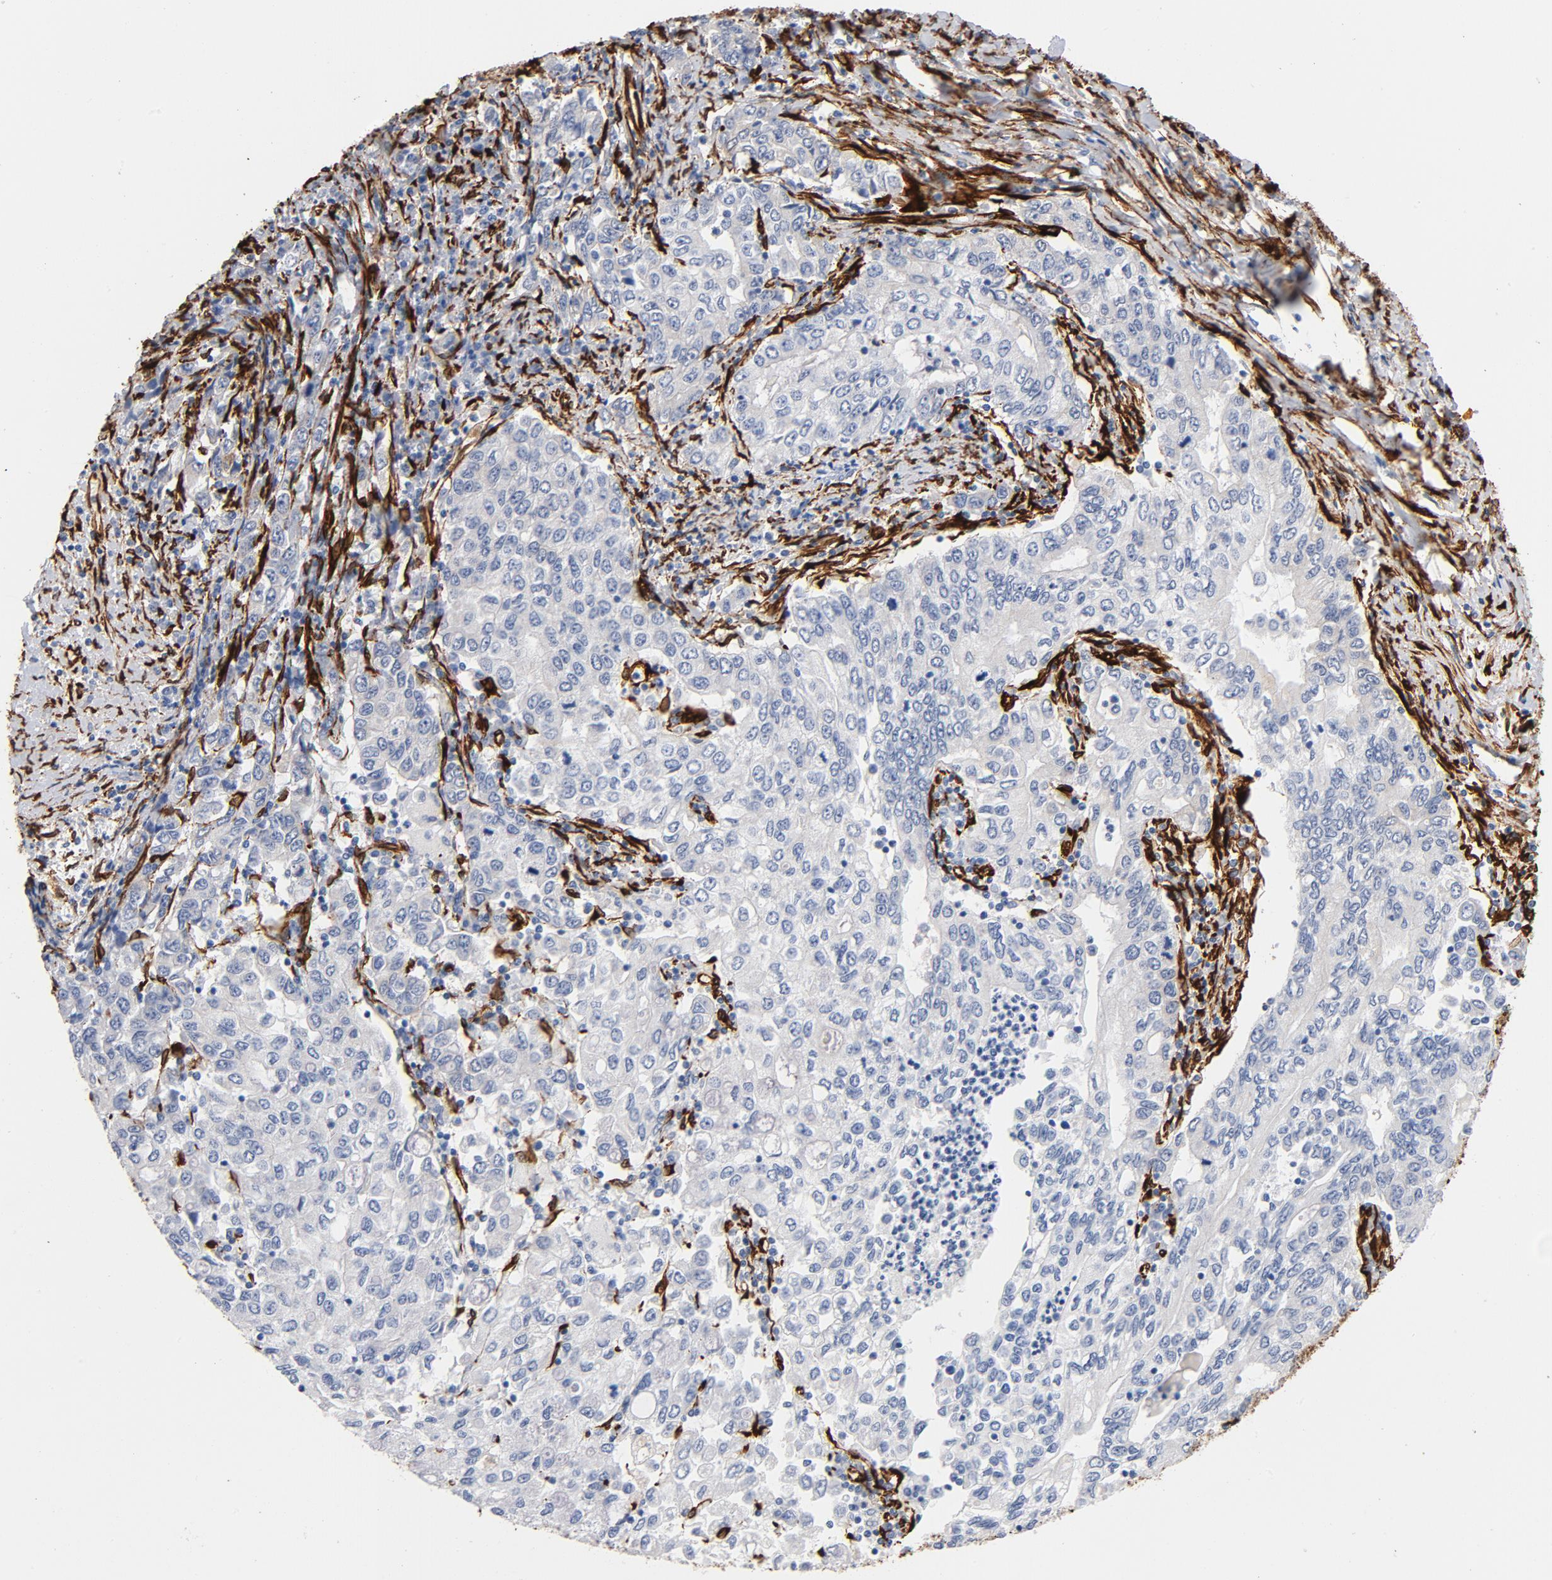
{"staining": {"intensity": "negative", "quantity": "none", "location": "none"}, "tissue": "stomach cancer", "cell_type": "Tumor cells", "image_type": "cancer", "snomed": [{"axis": "morphology", "description": "Adenocarcinoma, NOS"}, {"axis": "topography", "description": "Stomach, lower"}], "caption": "Immunohistochemical staining of stomach cancer reveals no significant staining in tumor cells.", "gene": "SERPINH1", "patient": {"sex": "female", "age": 72}}